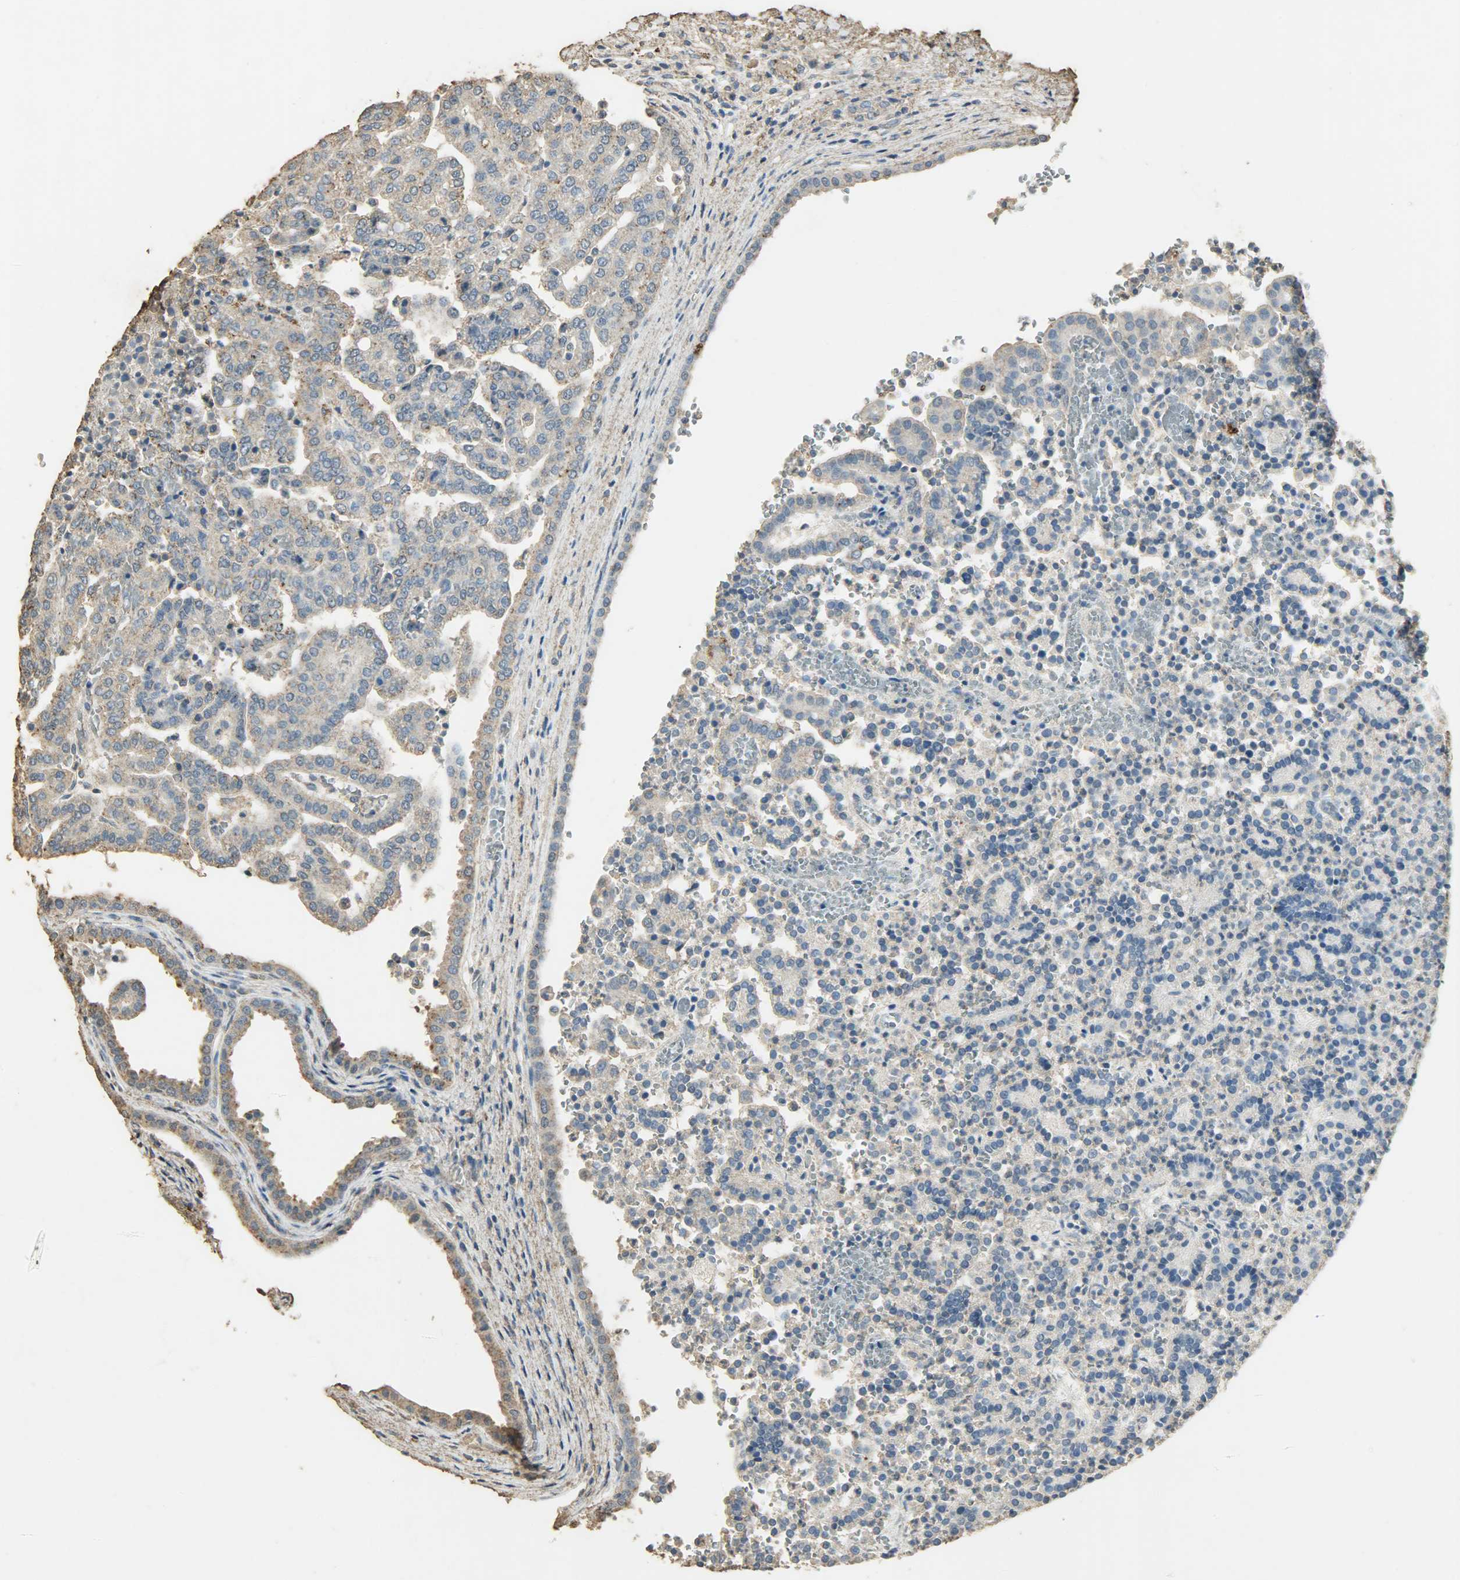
{"staining": {"intensity": "moderate", "quantity": "25%-75%", "location": "cytoplasmic/membranous"}, "tissue": "renal cancer", "cell_type": "Tumor cells", "image_type": "cancer", "snomed": [{"axis": "morphology", "description": "Adenocarcinoma, NOS"}, {"axis": "topography", "description": "Kidney"}], "caption": "Renal cancer (adenocarcinoma) stained for a protein (brown) exhibits moderate cytoplasmic/membranous positive staining in approximately 25%-75% of tumor cells.", "gene": "ASB9", "patient": {"sex": "male", "age": 61}}